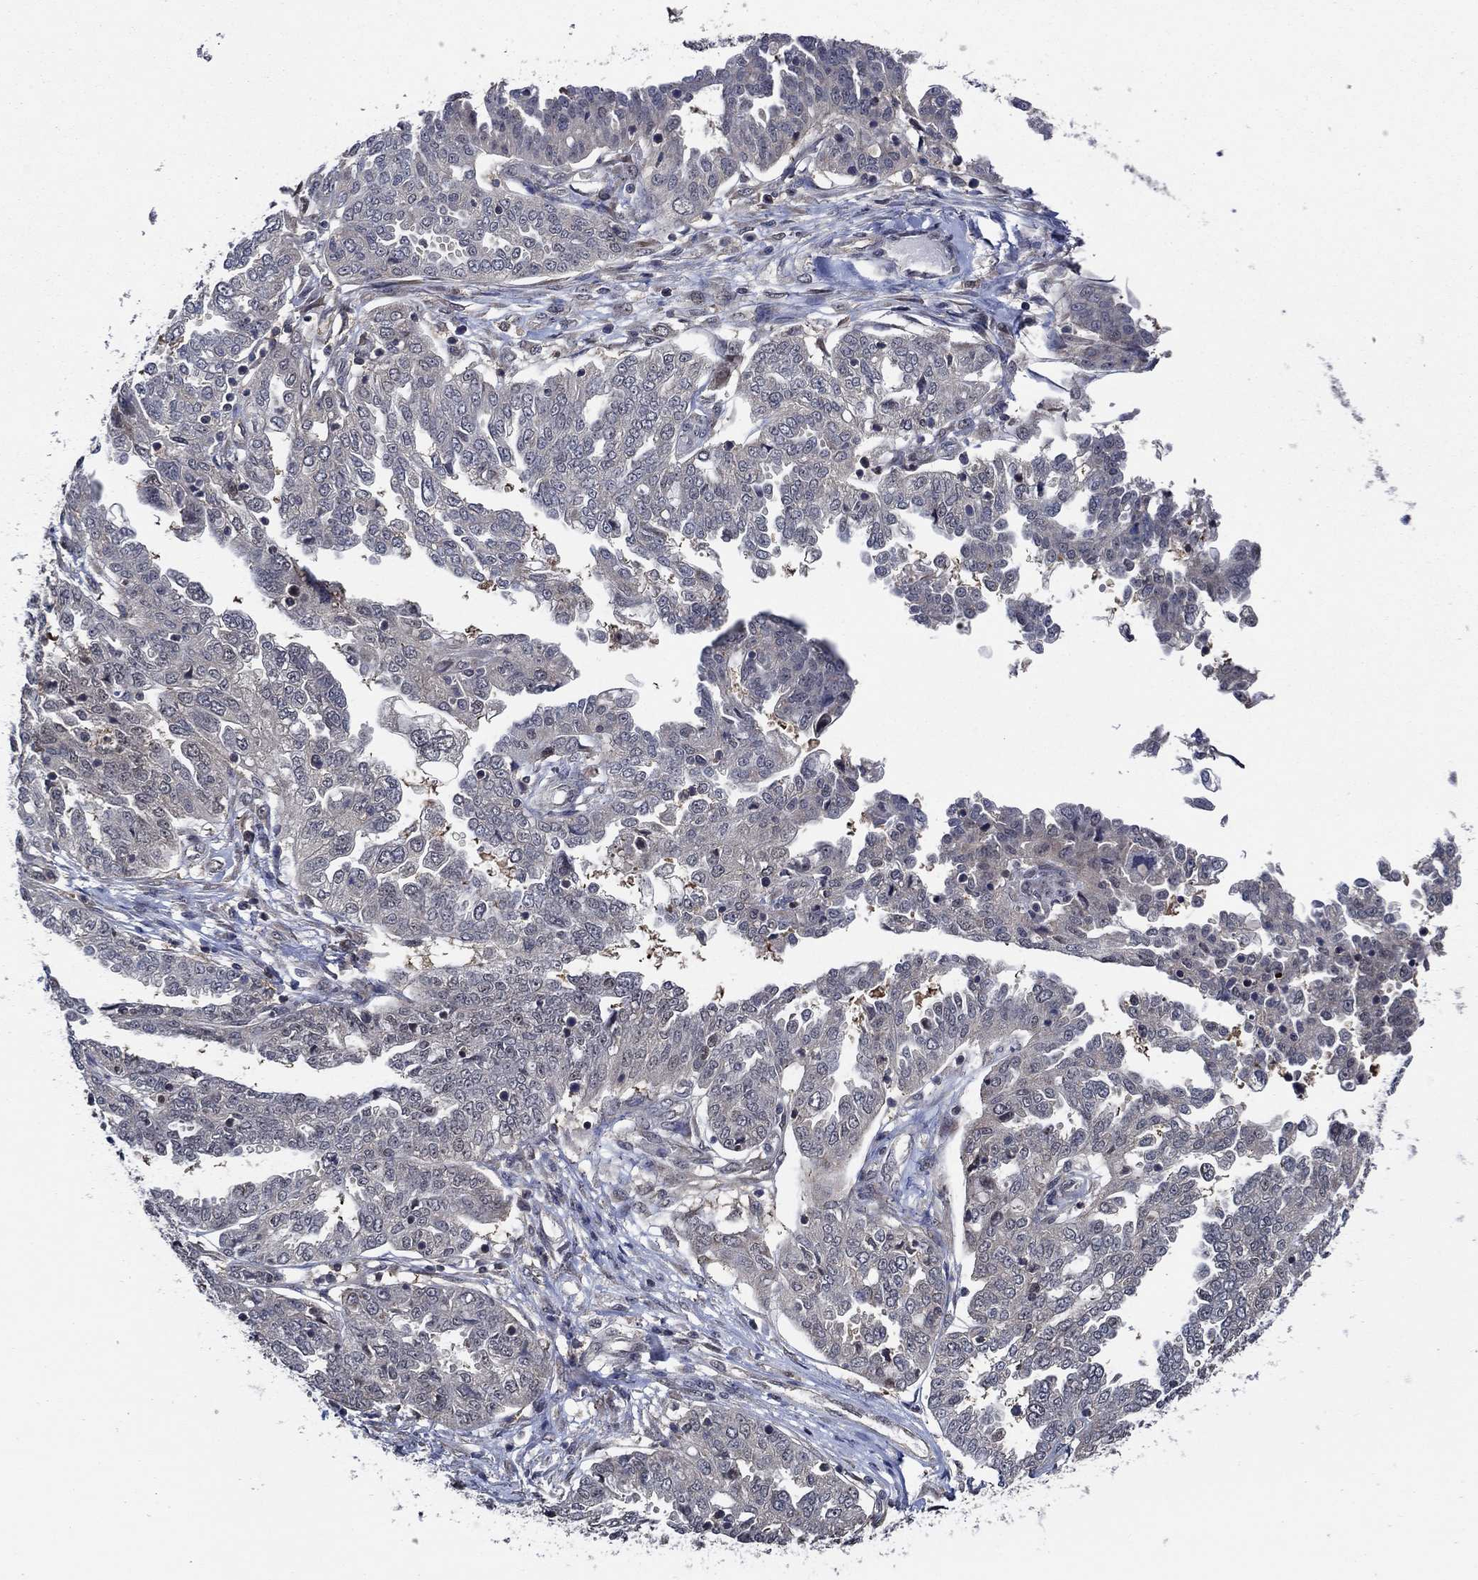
{"staining": {"intensity": "negative", "quantity": "none", "location": "none"}, "tissue": "ovarian cancer", "cell_type": "Tumor cells", "image_type": "cancer", "snomed": [{"axis": "morphology", "description": "Cystadenocarcinoma, serous, NOS"}, {"axis": "topography", "description": "Ovary"}], "caption": "A photomicrograph of ovarian cancer (serous cystadenocarcinoma) stained for a protein displays no brown staining in tumor cells.", "gene": "DACT1", "patient": {"sex": "female", "age": 67}}